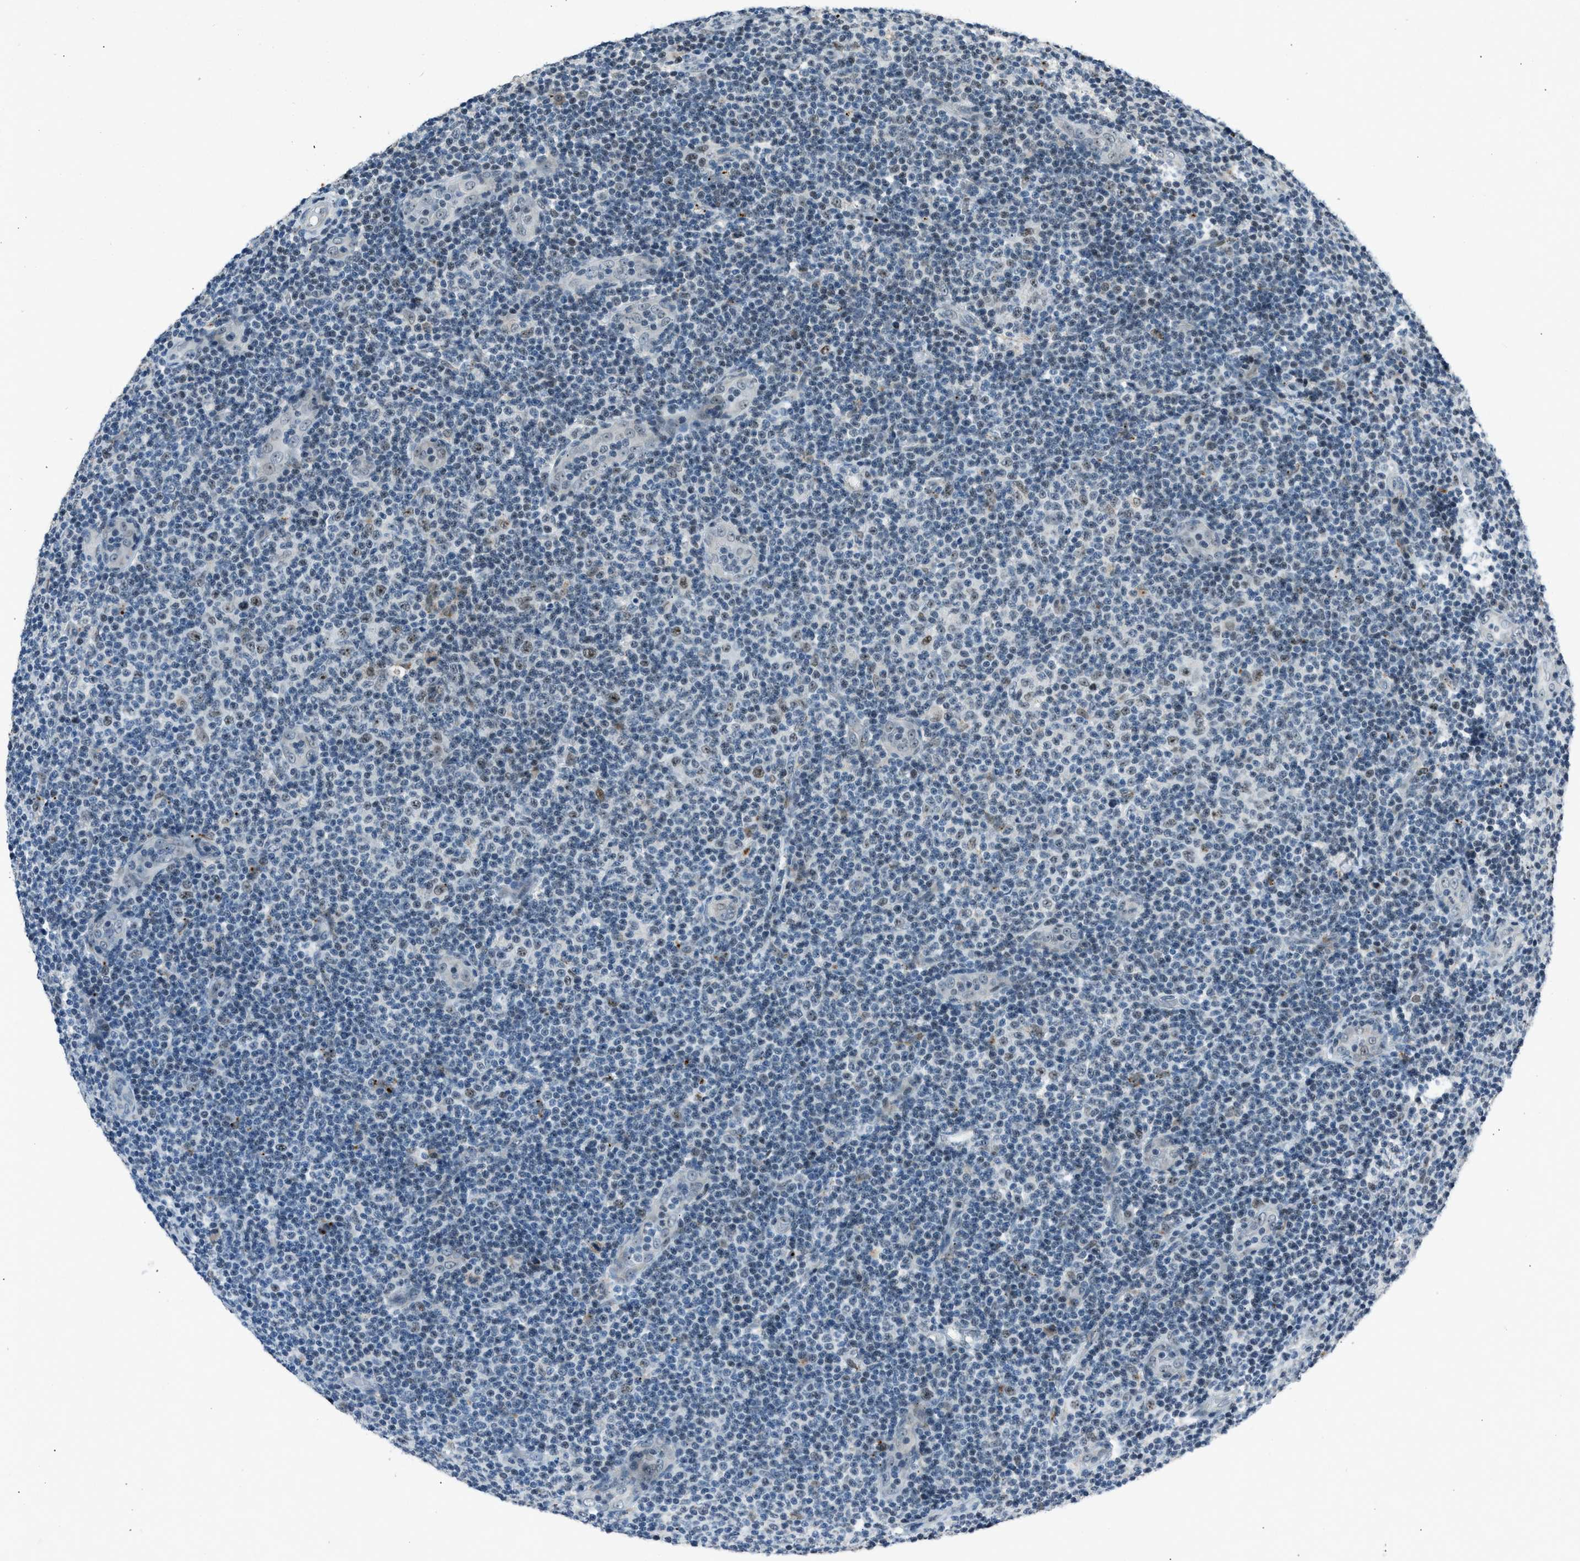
{"staining": {"intensity": "weak", "quantity": "<25%", "location": "nuclear"}, "tissue": "lymphoma", "cell_type": "Tumor cells", "image_type": "cancer", "snomed": [{"axis": "morphology", "description": "Malignant lymphoma, non-Hodgkin's type, Low grade"}, {"axis": "topography", "description": "Lymph node"}], "caption": "Low-grade malignant lymphoma, non-Hodgkin's type was stained to show a protein in brown. There is no significant staining in tumor cells.", "gene": "ADCY1", "patient": {"sex": "male", "age": 83}}